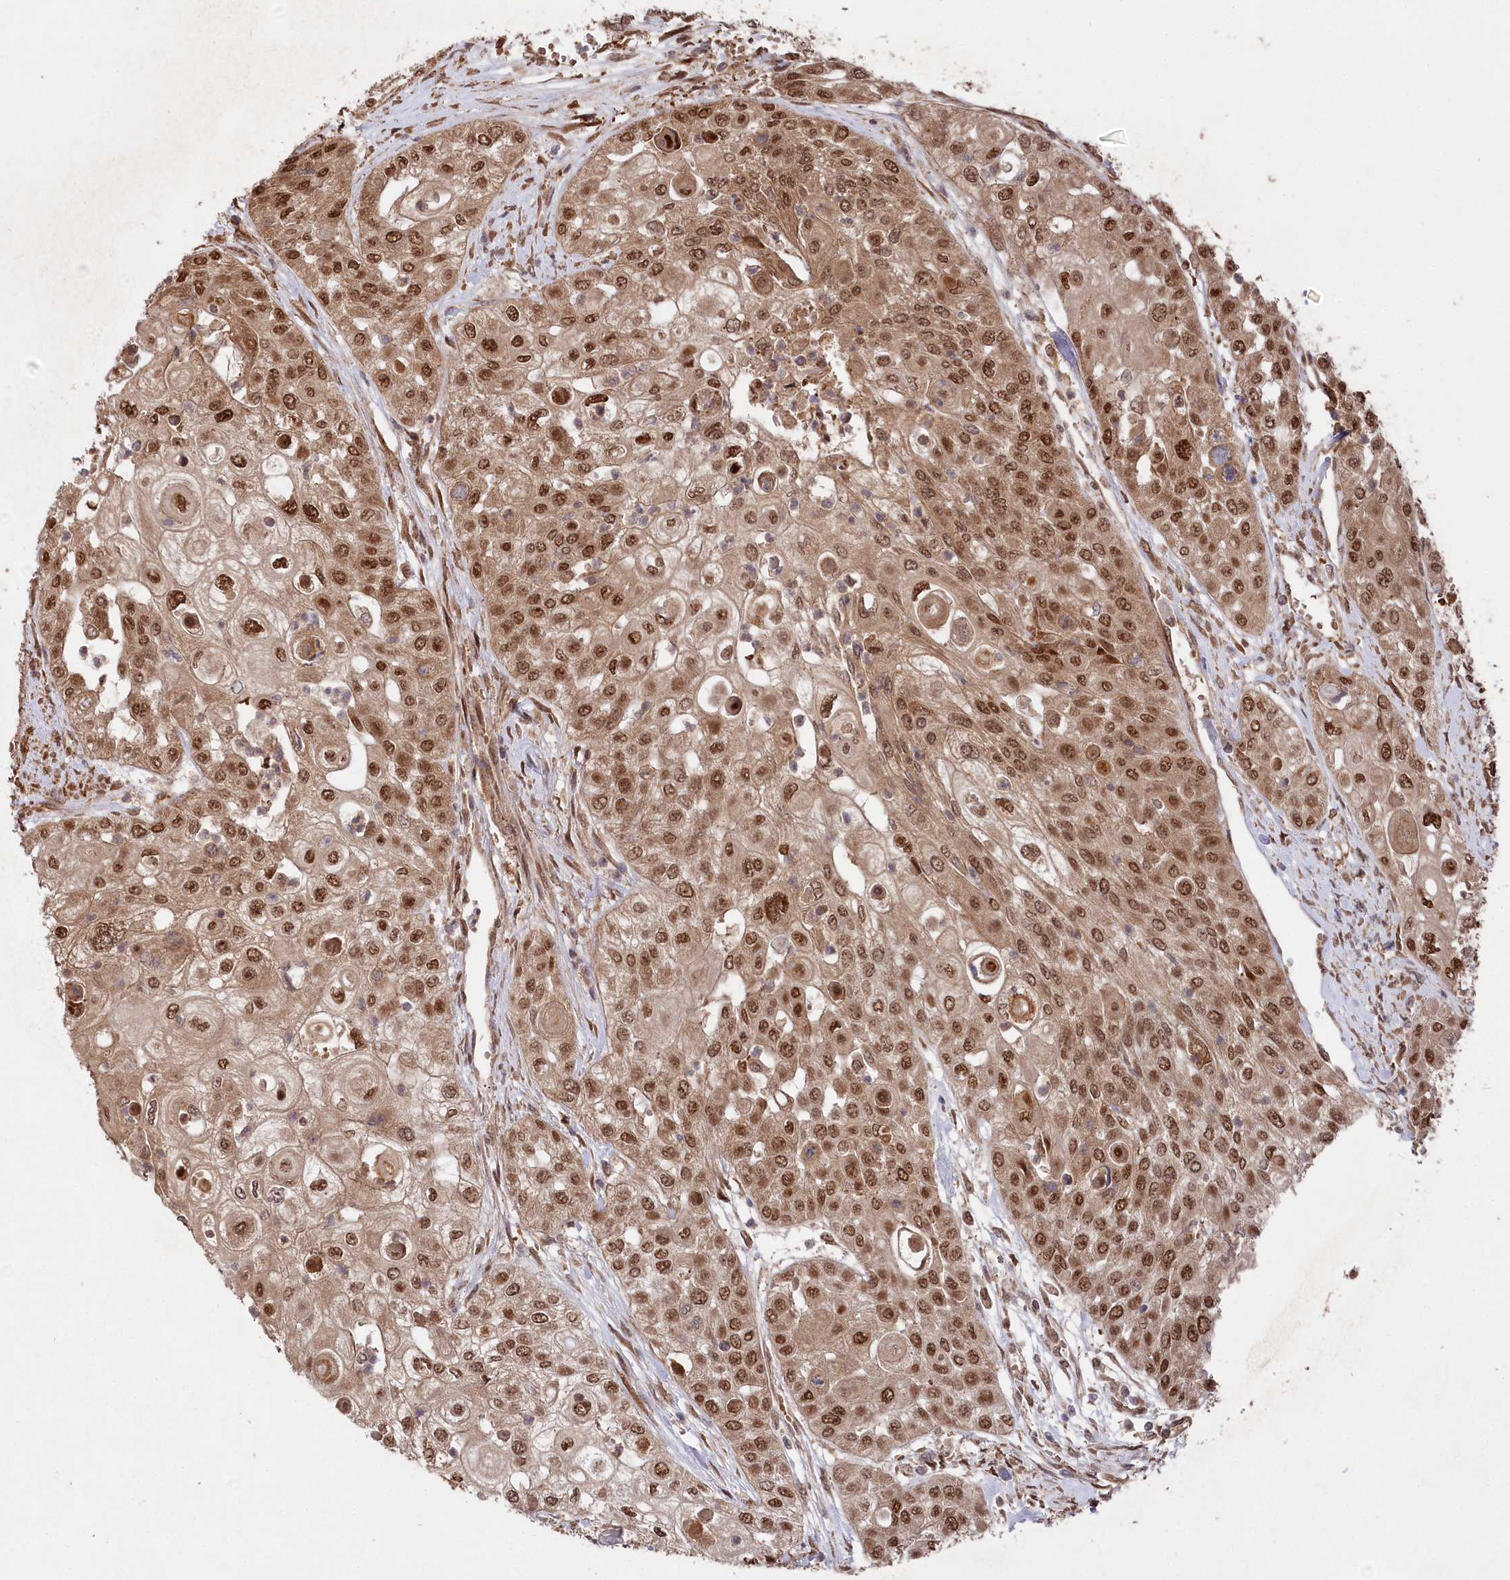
{"staining": {"intensity": "strong", "quantity": ">75%", "location": "cytoplasmic/membranous,nuclear"}, "tissue": "urothelial cancer", "cell_type": "Tumor cells", "image_type": "cancer", "snomed": [{"axis": "morphology", "description": "Urothelial carcinoma, High grade"}, {"axis": "topography", "description": "Urinary bladder"}], "caption": "High-magnification brightfield microscopy of urothelial carcinoma (high-grade) stained with DAB (brown) and counterstained with hematoxylin (blue). tumor cells exhibit strong cytoplasmic/membranous and nuclear staining is identified in approximately>75% of cells.", "gene": "PSMA1", "patient": {"sex": "female", "age": 79}}